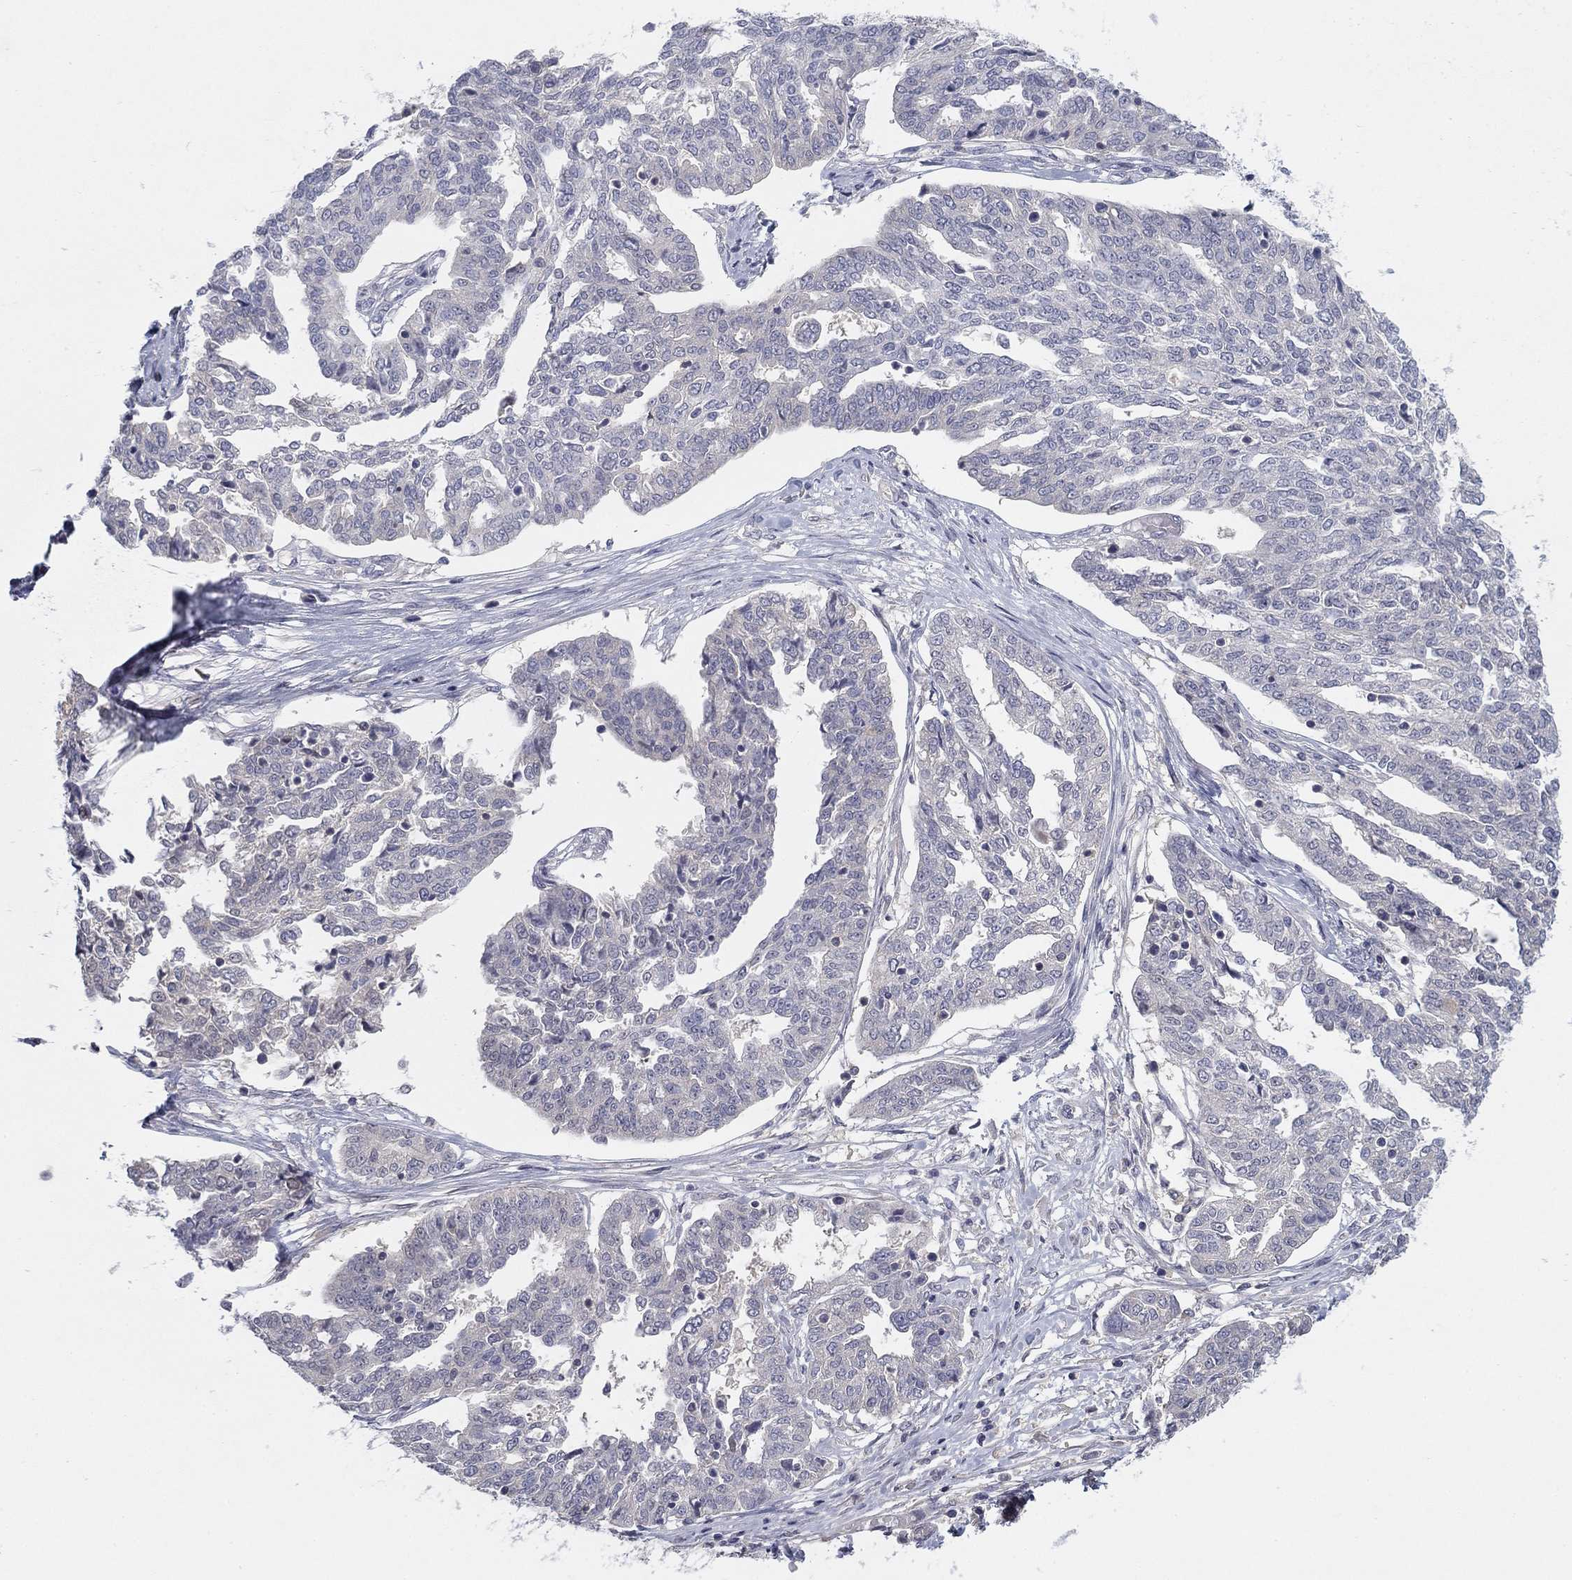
{"staining": {"intensity": "negative", "quantity": "none", "location": "none"}, "tissue": "ovarian cancer", "cell_type": "Tumor cells", "image_type": "cancer", "snomed": [{"axis": "morphology", "description": "Cystadenocarcinoma, serous, NOS"}, {"axis": "topography", "description": "Ovary"}], "caption": "Human ovarian serous cystadenocarcinoma stained for a protein using IHC exhibits no expression in tumor cells.", "gene": "AMN1", "patient": {"sex": "female", "age": 67}}